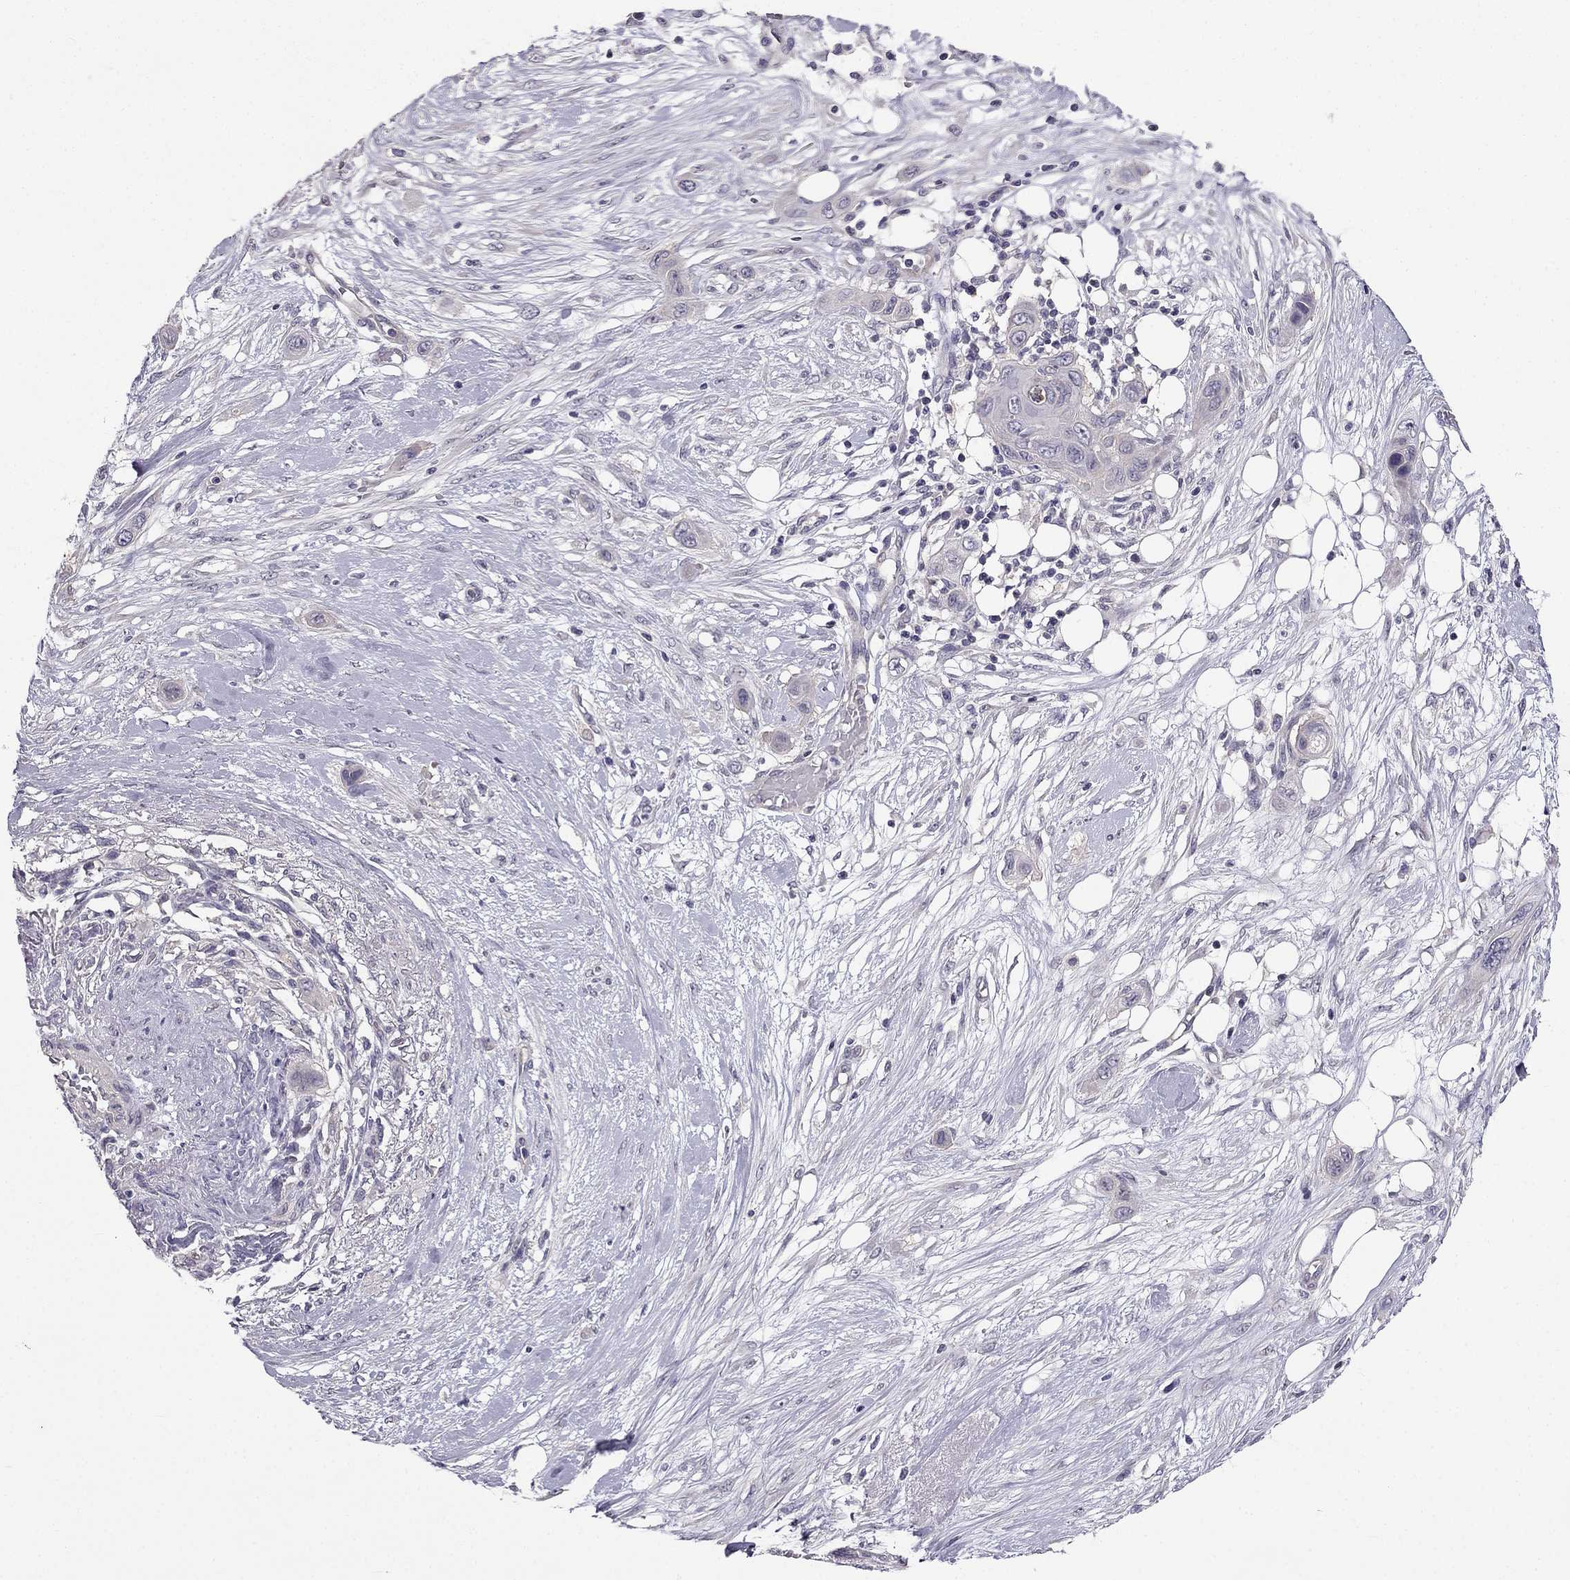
{"staining": {"intensity": "negative", "quantity": "none", "location": "none"}, "tissue": "skin cancer", "cell_type": "Tumor cells", "image_type": "cancer", "snomed": [{"axis": "morphology", "description": "Squamous cell carcinoma, NOS"}, {"axis": "topography", "description": "Skin"}], "caption": "This is an immunohistochemistry (IHC) micrograph of skin cancer (squamous cell carcinoma). There is no staining in tumor cells.", "gene": "HSFX1", "patient": {"sex": "male", "age": 79}}